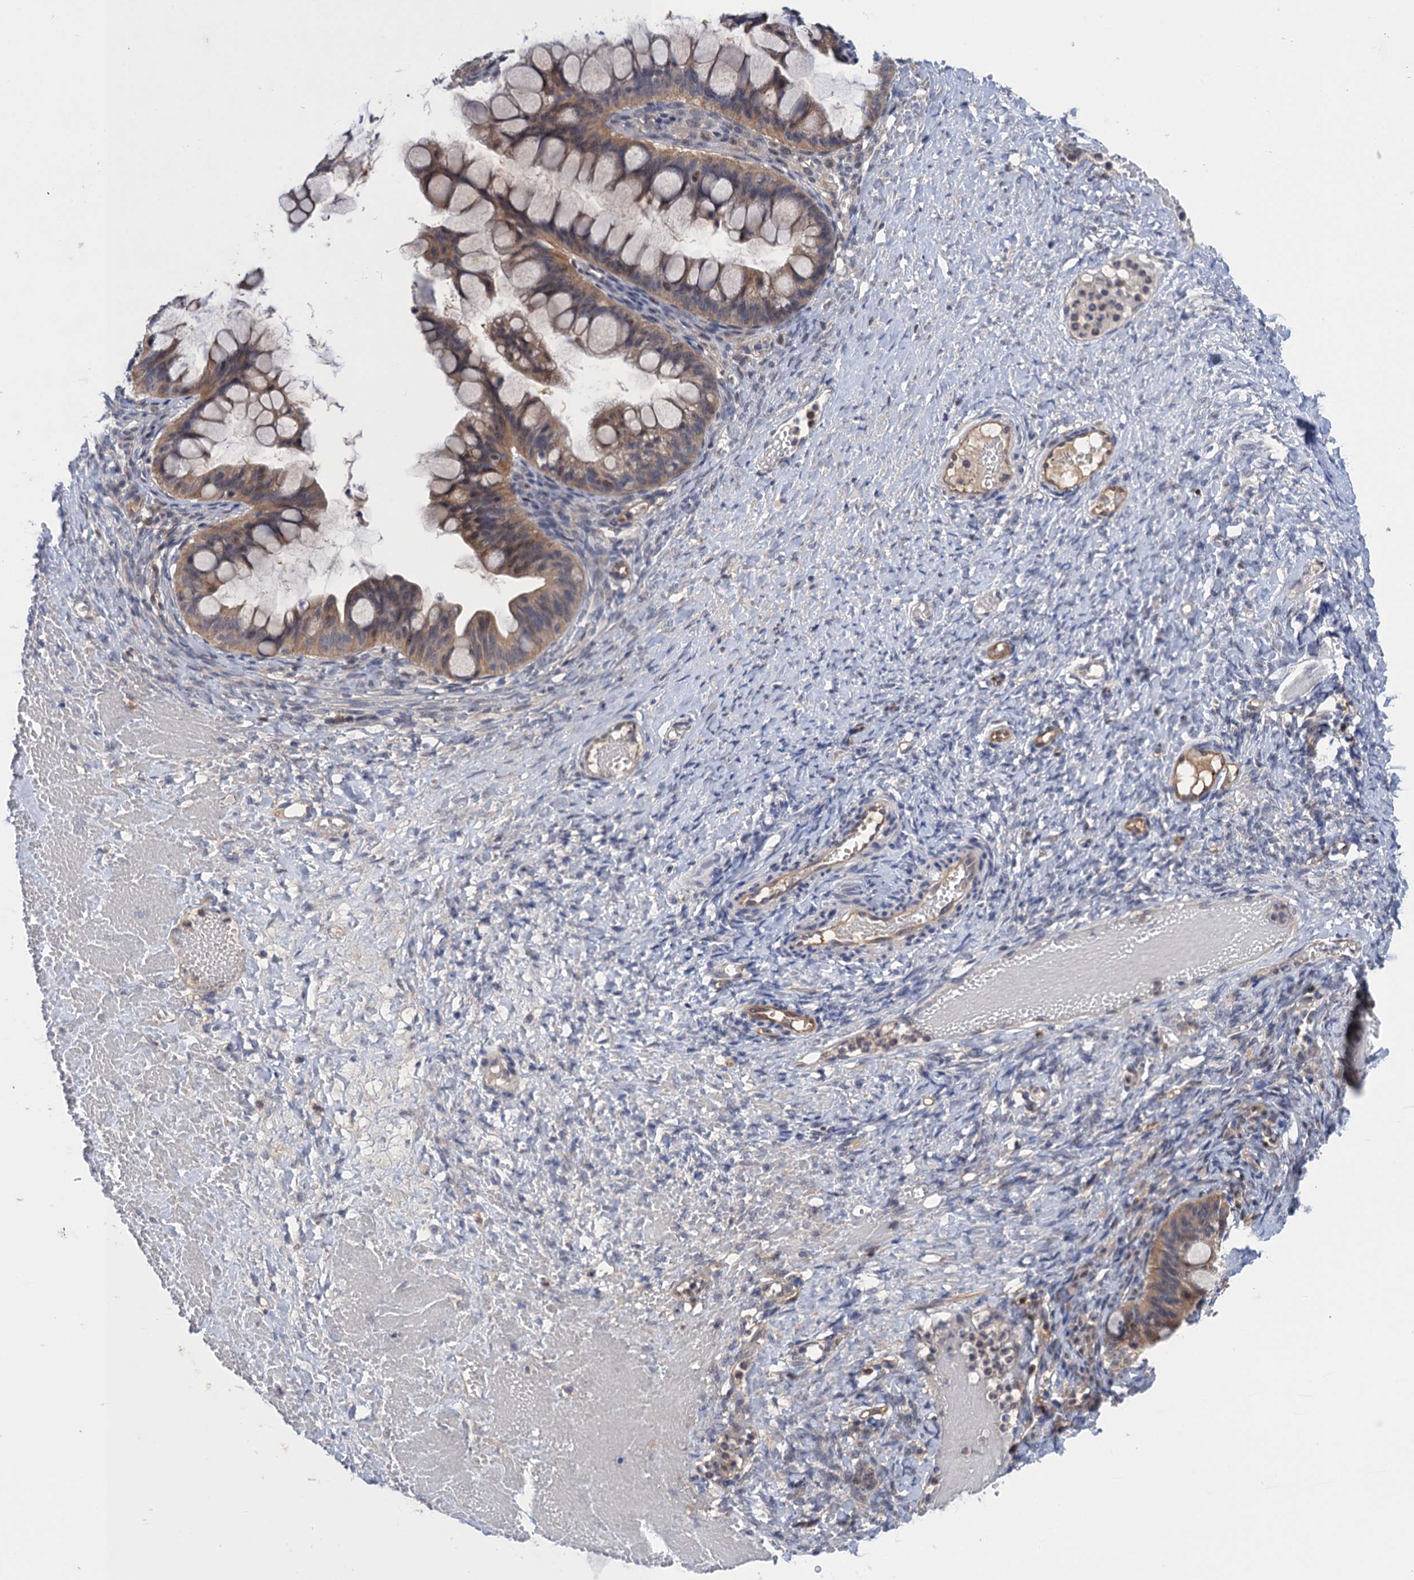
{"staining": {"intensity": "moderate", "quantity": ">75%", "location": "cytoplasmic/membranous"}, "tissue": "ovarian cancer", "cell_type": "Tumor cells", "image_type": "cancer", "snomed": [{"axis": "morphology", "description": "Cystadenocarcinoma, mucinous, NOS"}, {"axis": "topography", "description": "Ovary"}], "caption": "Moderate cytoplasmic/membranous staining for a protein is present in about >75% of tumor cells of mucinous cystadenocarcinoma (ovarian) using immunohistochemistry (IHC).", "gene": "NEK8", "patient": {"sex": "female", "age": 73}}